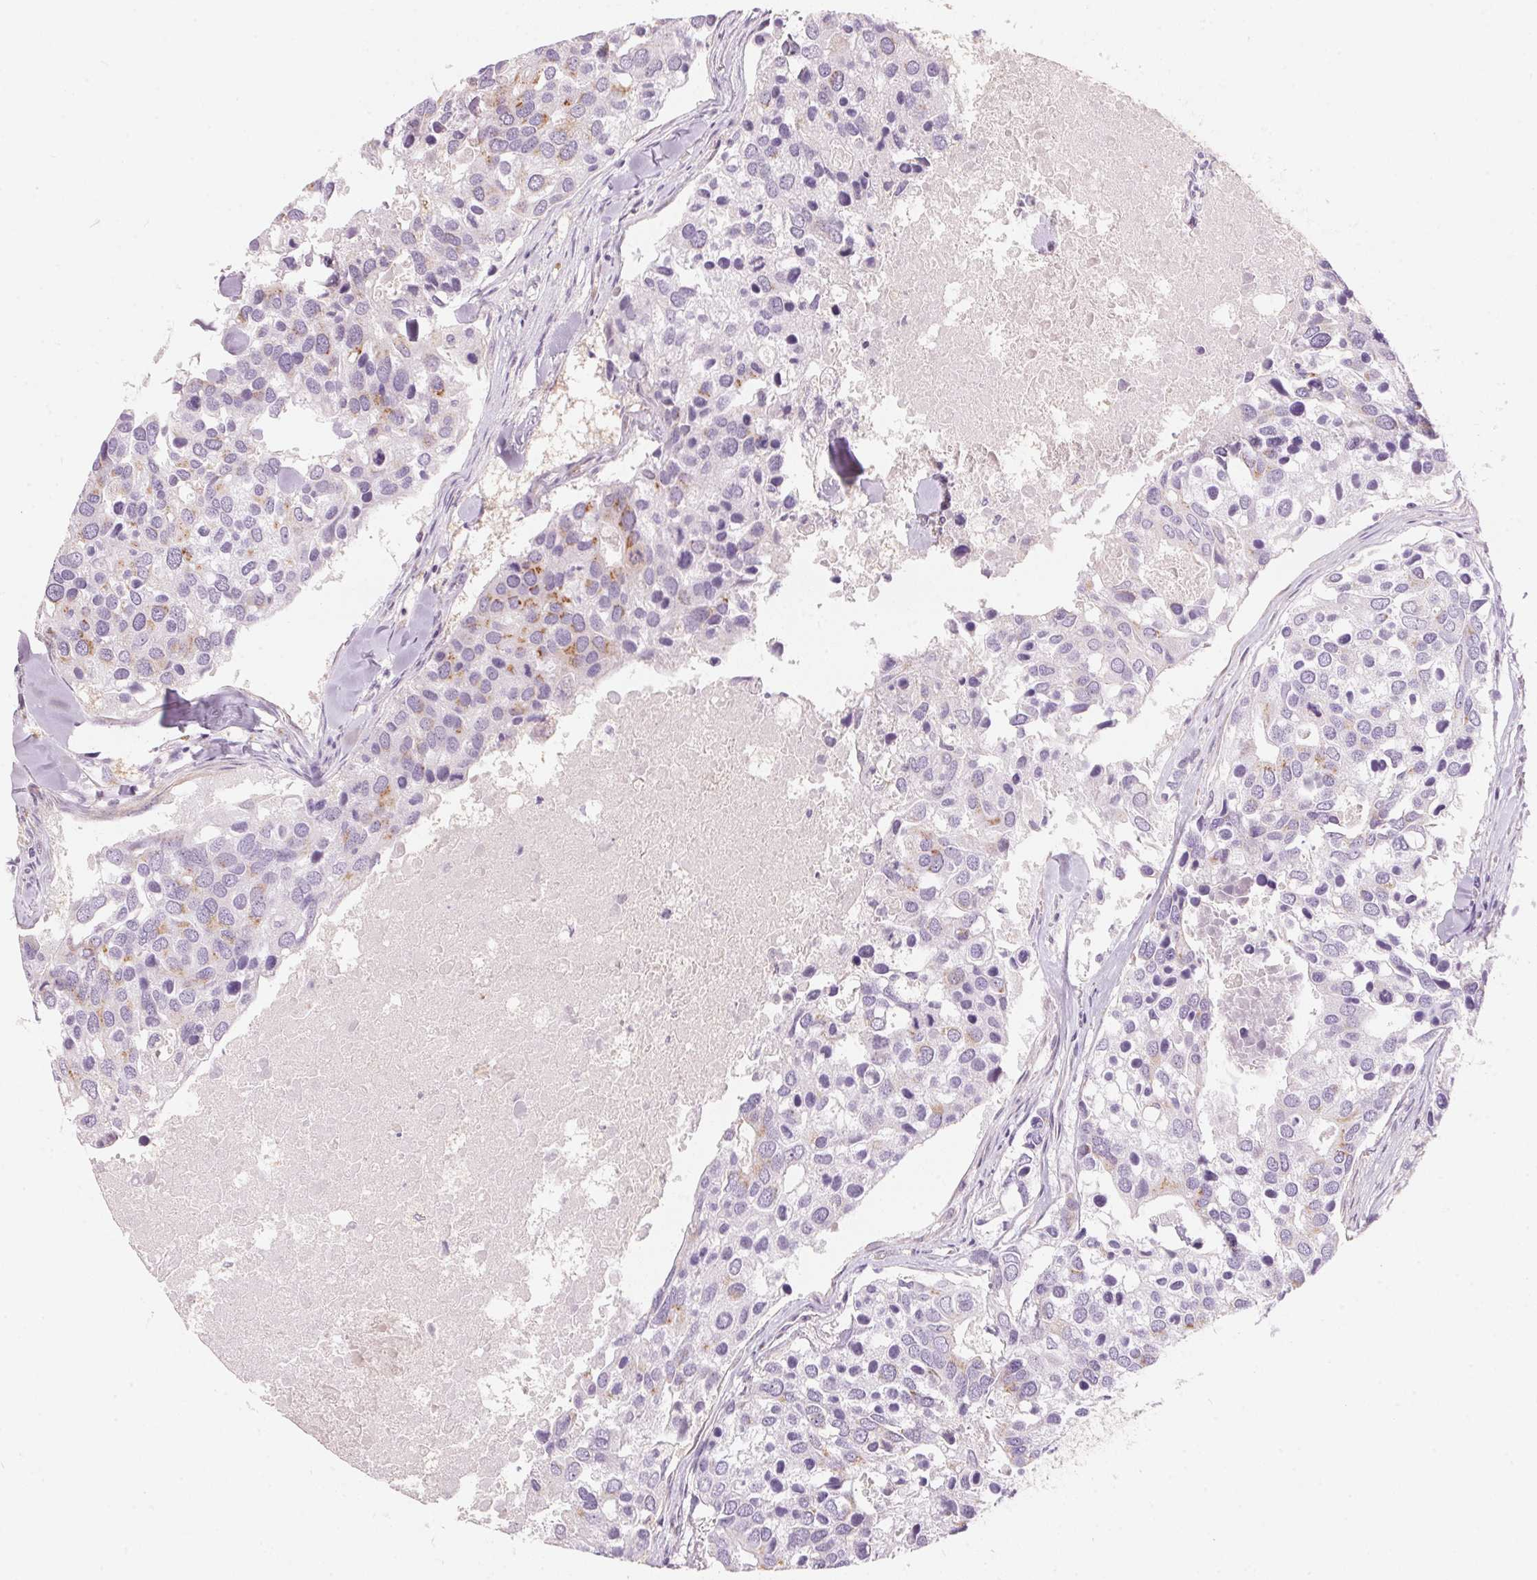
{"staining": {"intensity": "moderate", "quantity": "<25%", "location": "cytoplasmic/membranous"}, "tissue": "breast cancer", "cell_type": "Tumor cells", "image_type": "cancer", "snomed": [{"axis": "morphology", "description": "Duct carcinoma"}, {"axis": "topography", "description": "Breast"}], "caption": "This histopathology image demonstrates immunohistochemistry (IHC) staining of human breast invasive ductal carcinoma, with low moderate cytoplasmic/membranous expression in approximately <25% of tumor cells.", "gene": "DRAM2", "patient": {"sex": "female", "age": 83}}